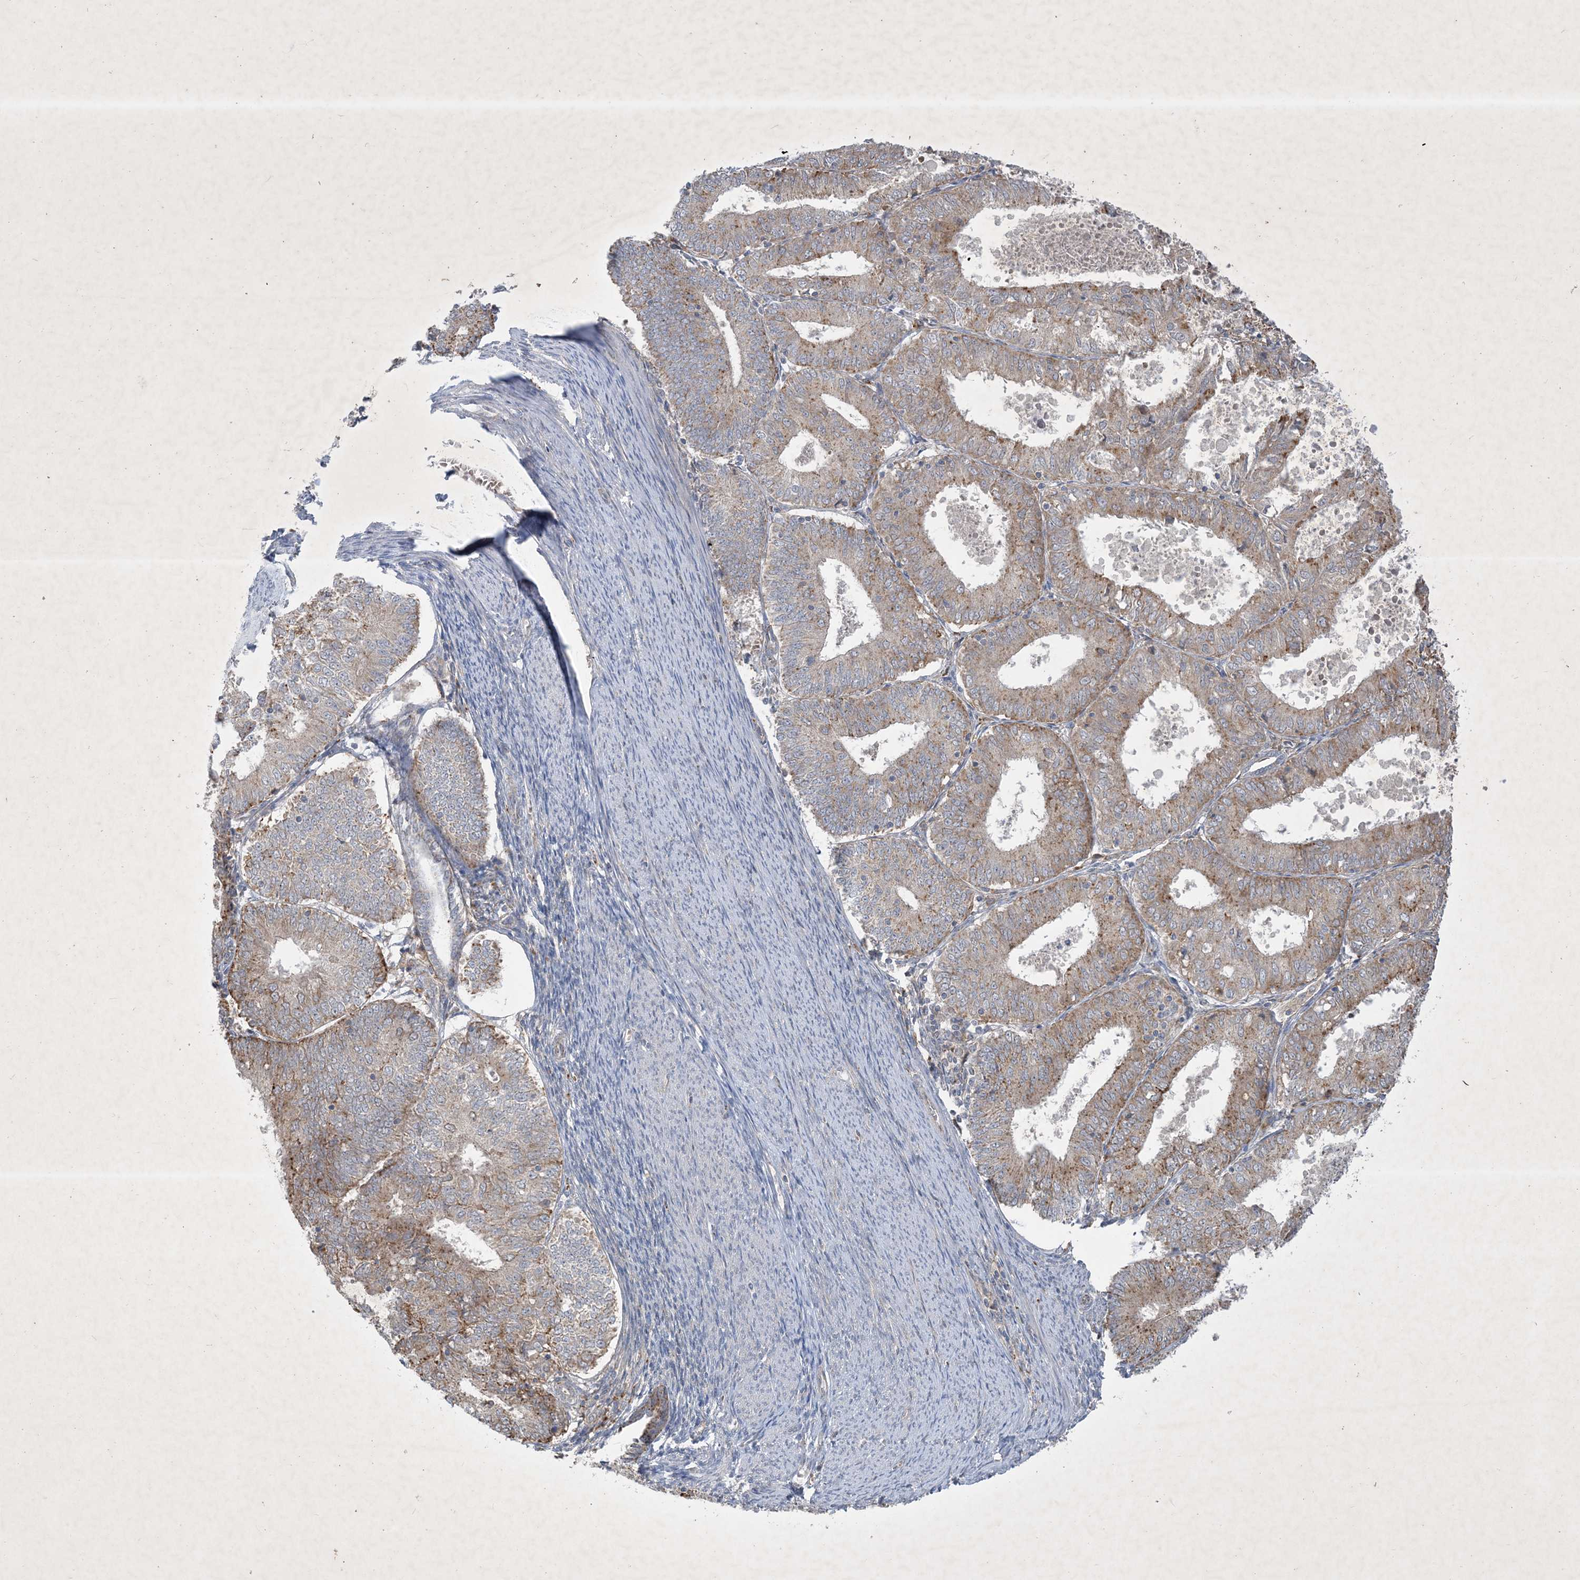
{"staining": {"intensity": "moderate", "quantity": "25%-75%", "location": "cytoplasmic/membranous"}, "tissue": "endometrial cancer", "cell_type": "Tumor cells", "image_type": "cancer", "snomed": [{"axis": "morphology", "description": "Adenocarcinoma, NOS"}, {"axis": "topography", "description": "Endometrium"}], "caption": "Immunohistochemistry (IHC) micrograph of neoplastic tissue: human endometrial adenocarcinoma stained using immunohistochemistry displays medium levels of moderate protein expression localized specifically in the cytoplasmic/membranous of tumor cells, appearing as a cytoplasmic/membranous brown color.", "gene": "MRPS18A", "patient": {"sex": "female", "age": 57}}